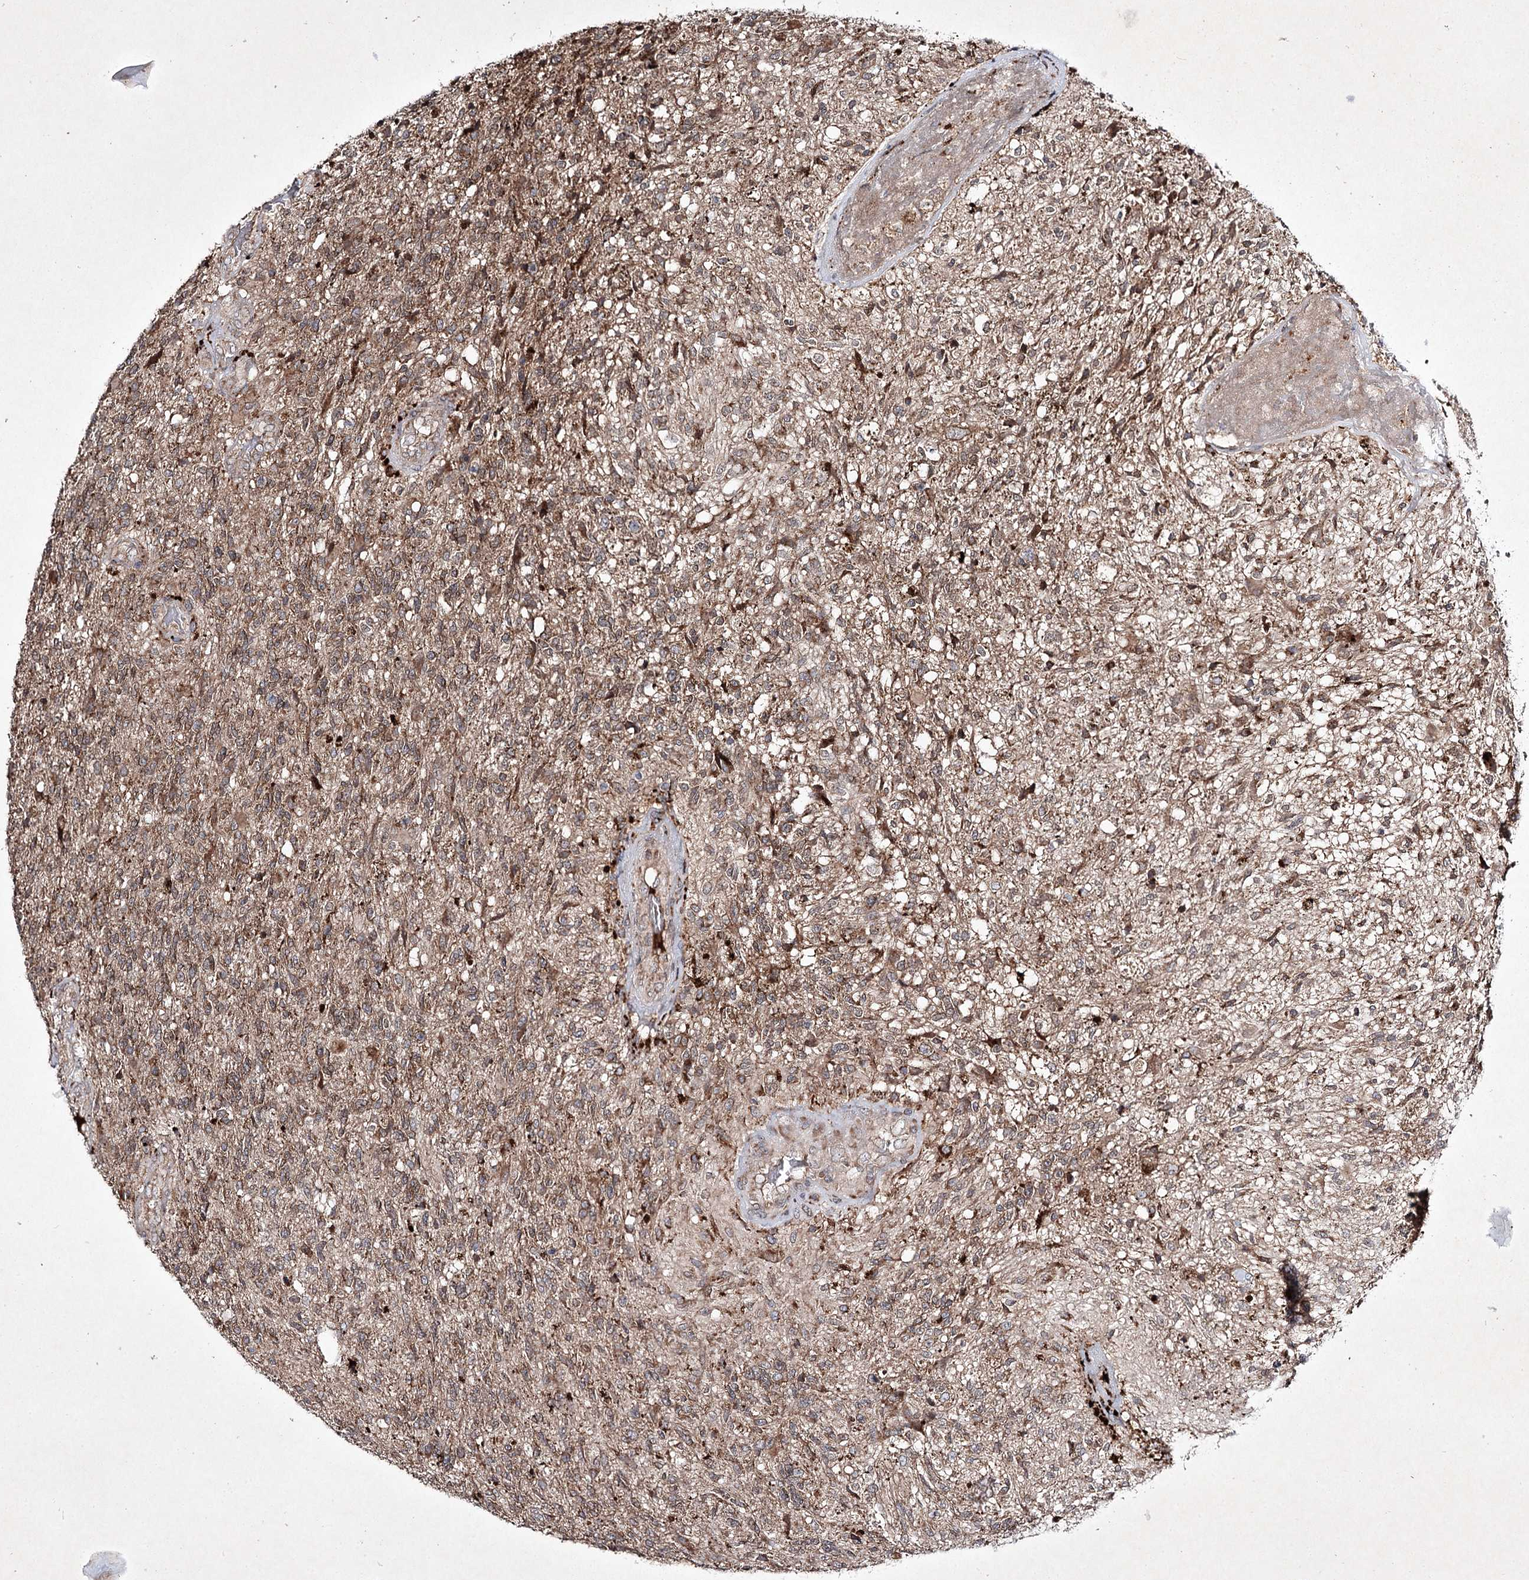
{"staining": {"intensity": "moderate", "quantity": "25%-75%", "location": "cytoplasmic/membranous"}, "tissue": "glioma", "cell_type": "Tumor cells", "image_type": "cancer", "snomed": [{"axis": "morphology", "description": "Glioma, malignant, High grade"}, {"axis": "topography", "description": "Brain"}], "caption": "DAB immunohistochemical staining of malignant high-grade glioma shows moderate cytoplasmic/membranous protein expression in about 25%-75% of tumor cells. (DAB (3,3'-diaminobenzidine) IHC, brown staining for protein, blue staining for nuclei).", "gene": "ALG9", "patient": {"sex": "male", "age": 56}}